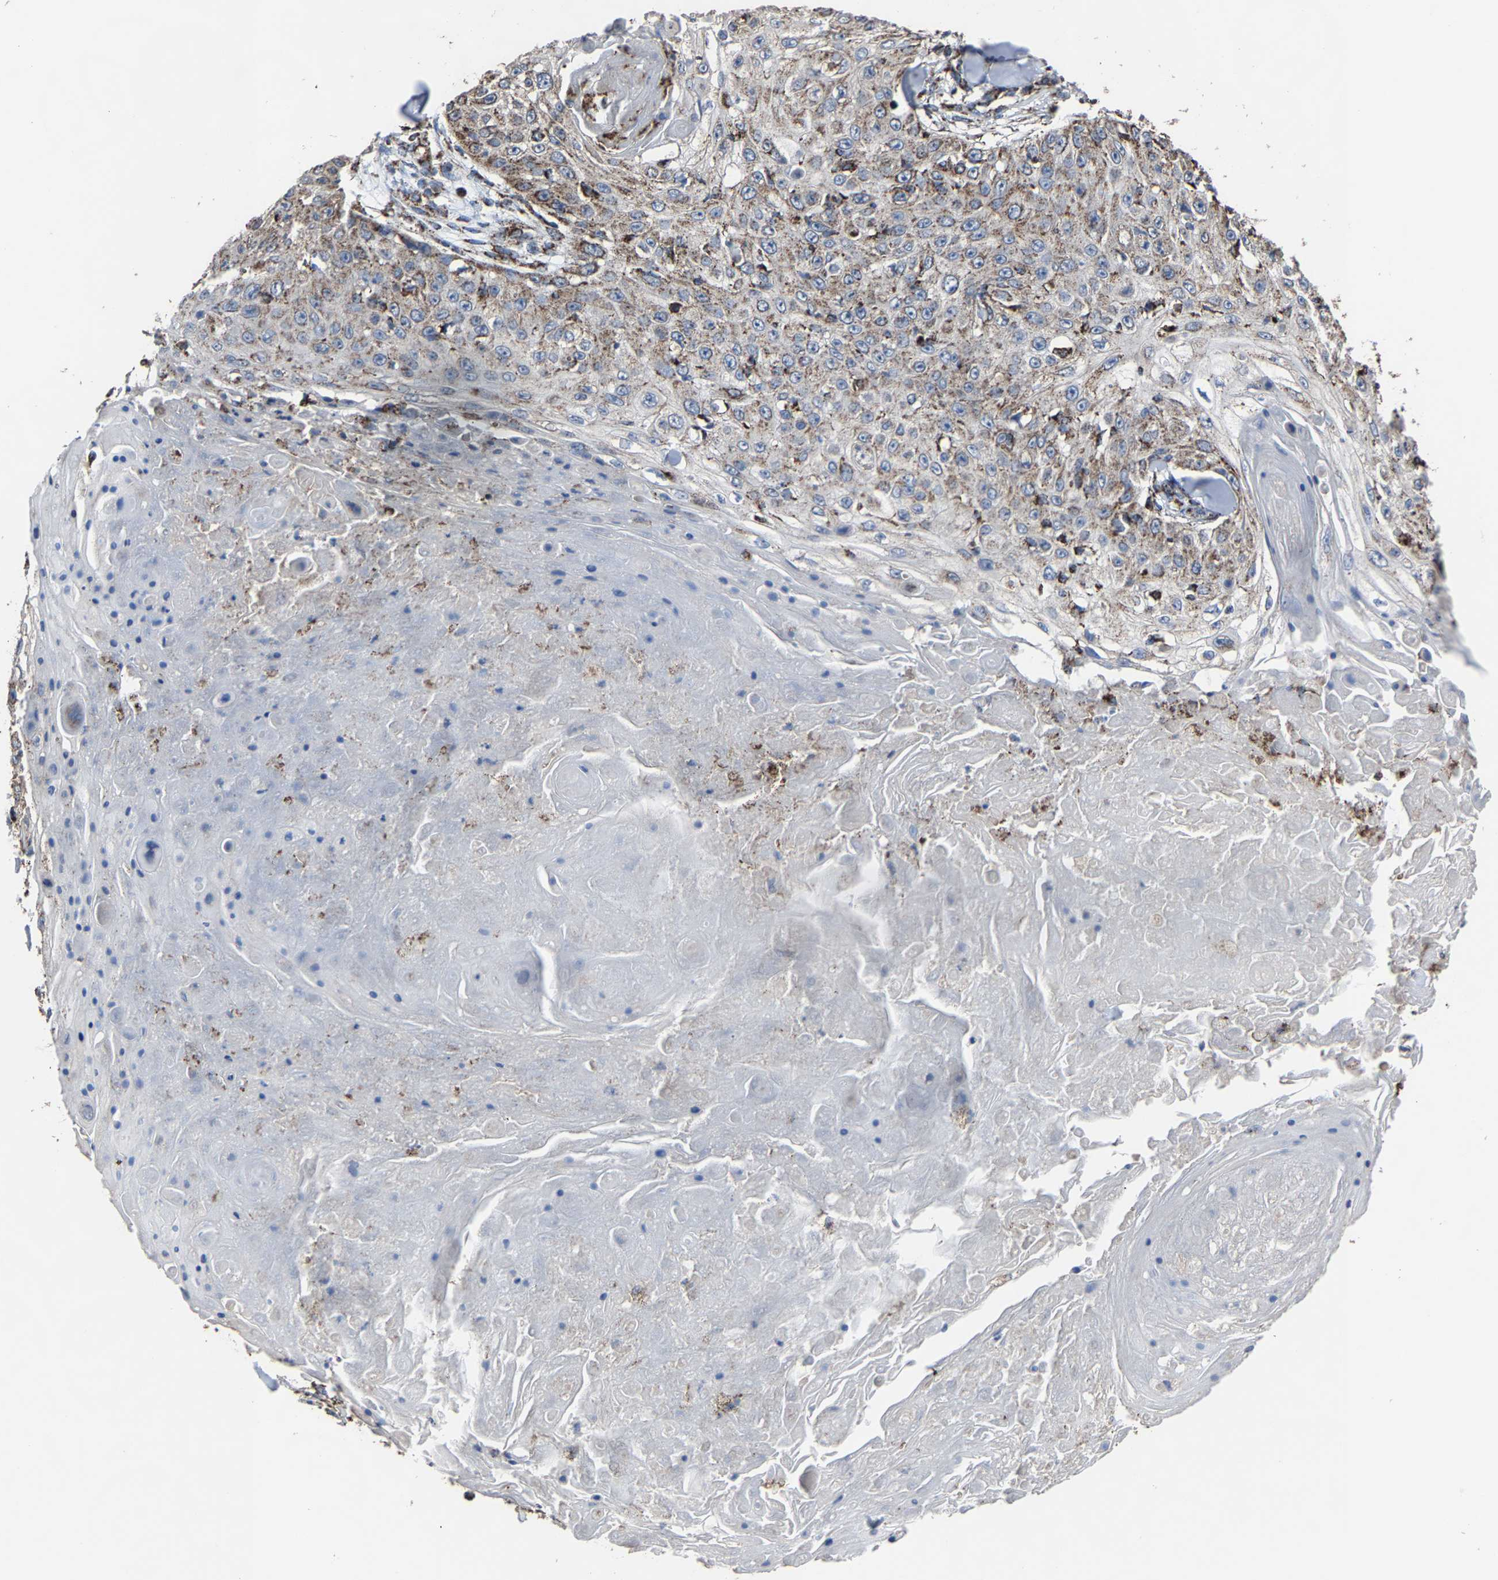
{"staining": {"intensity": "moderate", "quantity": "25%-75%", "location": "cytoplasmic/membranous"}, "tissue": "skin cancer", "cell_type": "Tumor cells", "image_type": "cancer", "snomed": [{"axis": "morphology", "description": "Squamous cell carcinoma, NOS"}, {"axis": "topography", "description": "Skin"}], "caption": "Immunohistochemical staining of skin cancer (squamous cell carcinoma) shows medium levels of moderate cytoplasmic/membranous positivity in about 25%-75% of tumor cells.", "gene": "NDUFV3", "patient": {"sex": "male", "age": 86}}